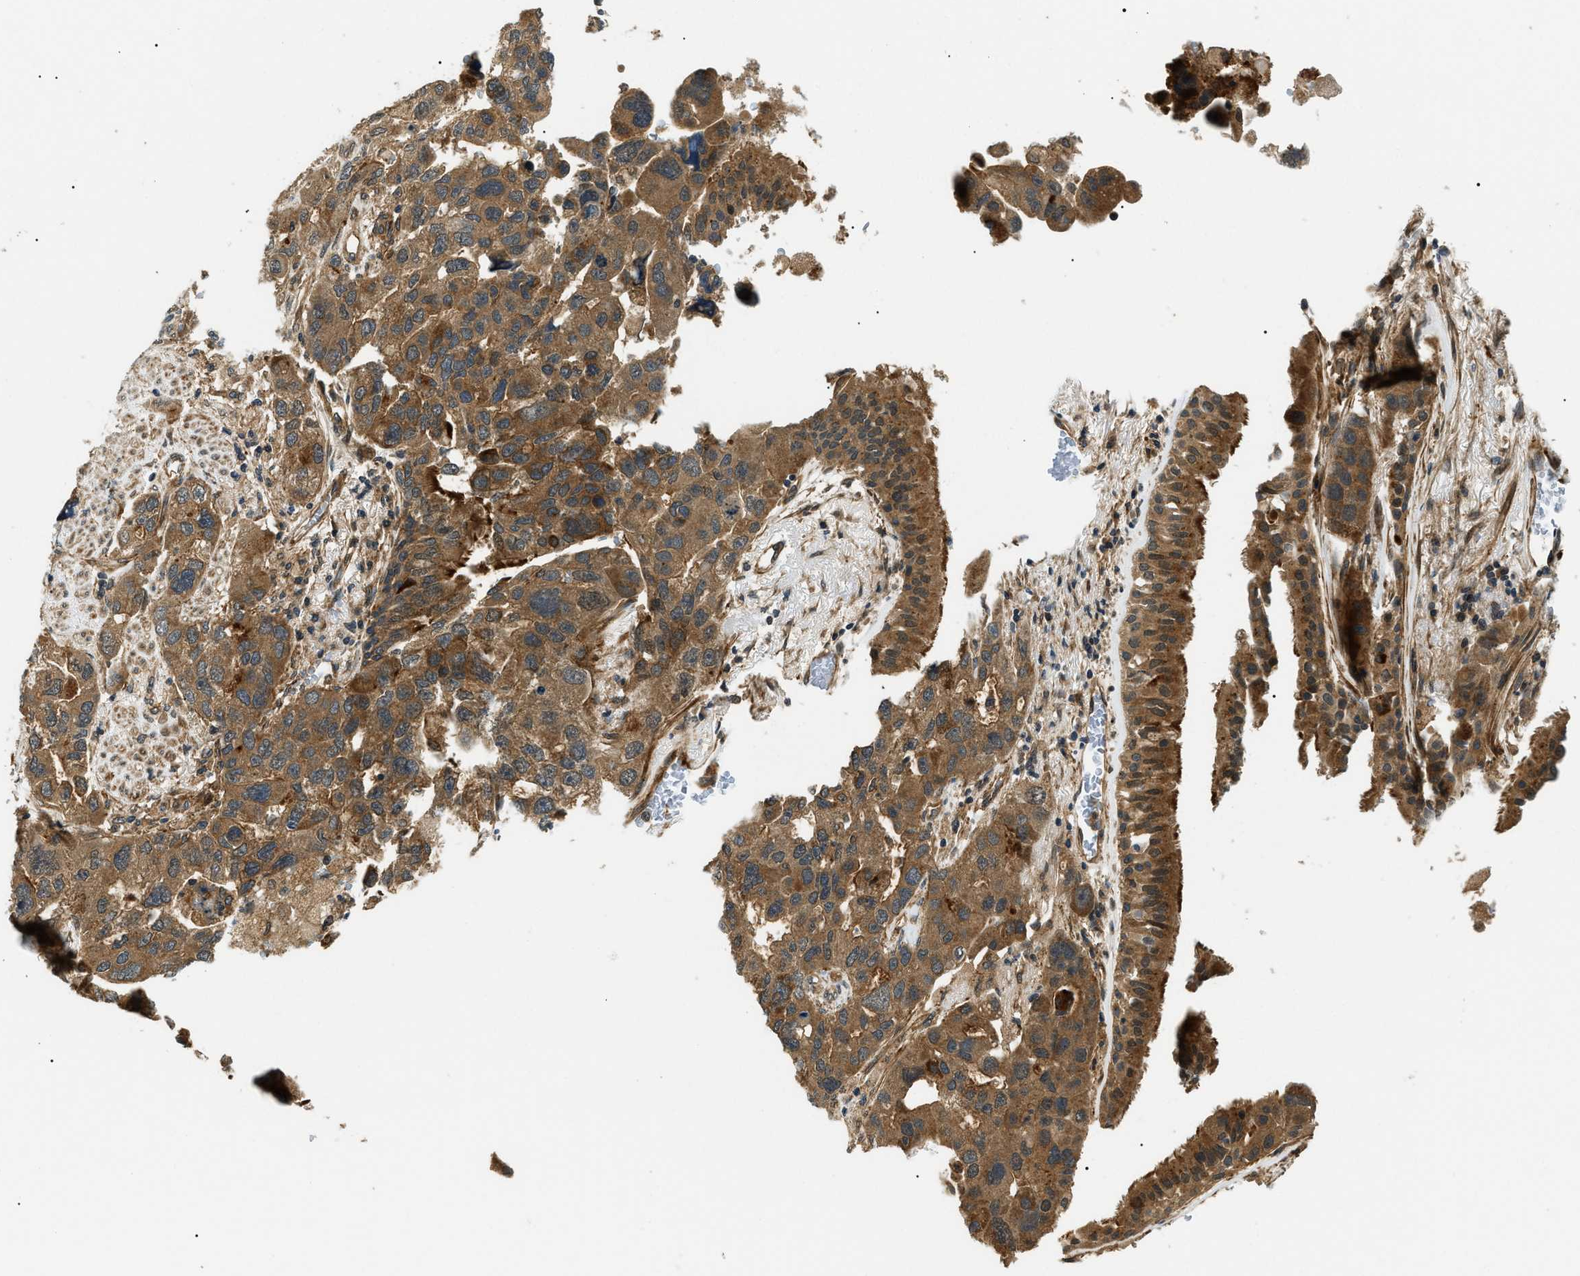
{"staining": {"intensity": "moderate", "quantity": ">75%", "location": "cytoplasmic/membranous"}, "tissue": "bronchus", "cell_type": "Respiratory epithelial cells", "image_type": "normal", "snomed": [{"axis": "morphology", "description": "Normal tissue, NOS"}, {"axis": "morphology", "description": "Adenocarcinoma, NOS"}, {"axis": "morphology", "description": "Adenocarcinoma, metastatic, NOS"}, {"axis": "topography", "description": "Lymph node"}, {"axis": "topography", "description": "Bronchus"}, {"axis": "topography", "description": "Lung"}], "caption": "Moderate cytoplasmic/membranous staining for a protein is seen in about >75% of respiratory epithelial cells of benign bronchus using immunohistochemistry (IHC).", "gene": "ATP6AP1", "patient": {"sex": "female", "age": 54}}